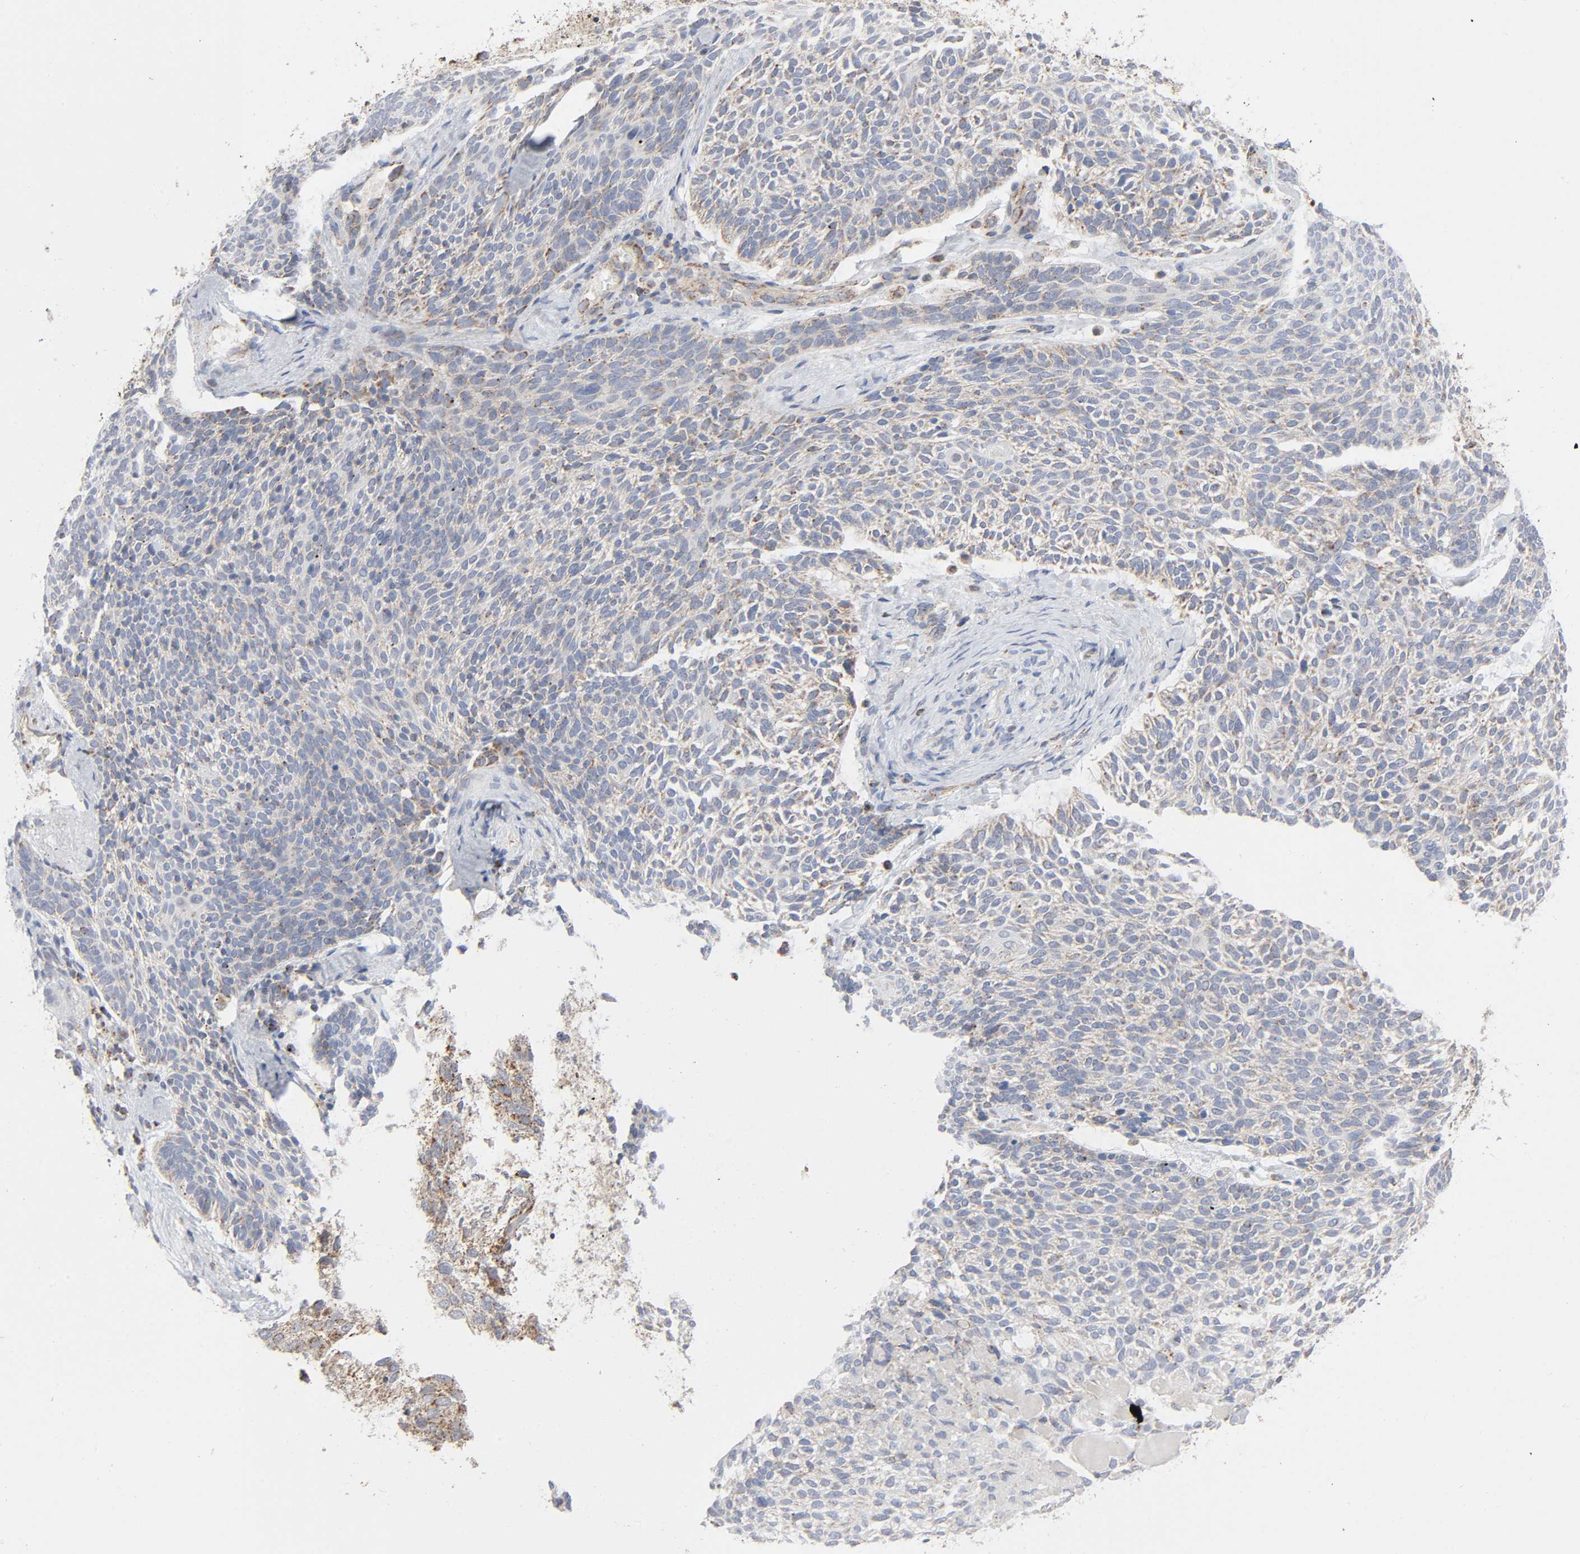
{"staining": {"intensity": "weak", "quantity": "25%-75%", "location": "cytoplasmic/membranous"}, "tissue": "skin cancer", "cell_type": "Tumor cells", "image_type": "cancer", "snomed": [{"axis": "morphology", "description": "Normal tissue, NOS"}, {"axis": "morphology", "description": "Basal cell carcinoma"}, {"axis": "topography", "description": "Skin"}], "caption": "Weak cytoplasmic/membranous protein staining is identified in approximately 25%-75% of tumor cells in skin cancer. (DAB = brown stain, brightfield microscopy at high magnification).", "gene": "SYT16", "patient": {"sex": "female", "age": 70}}